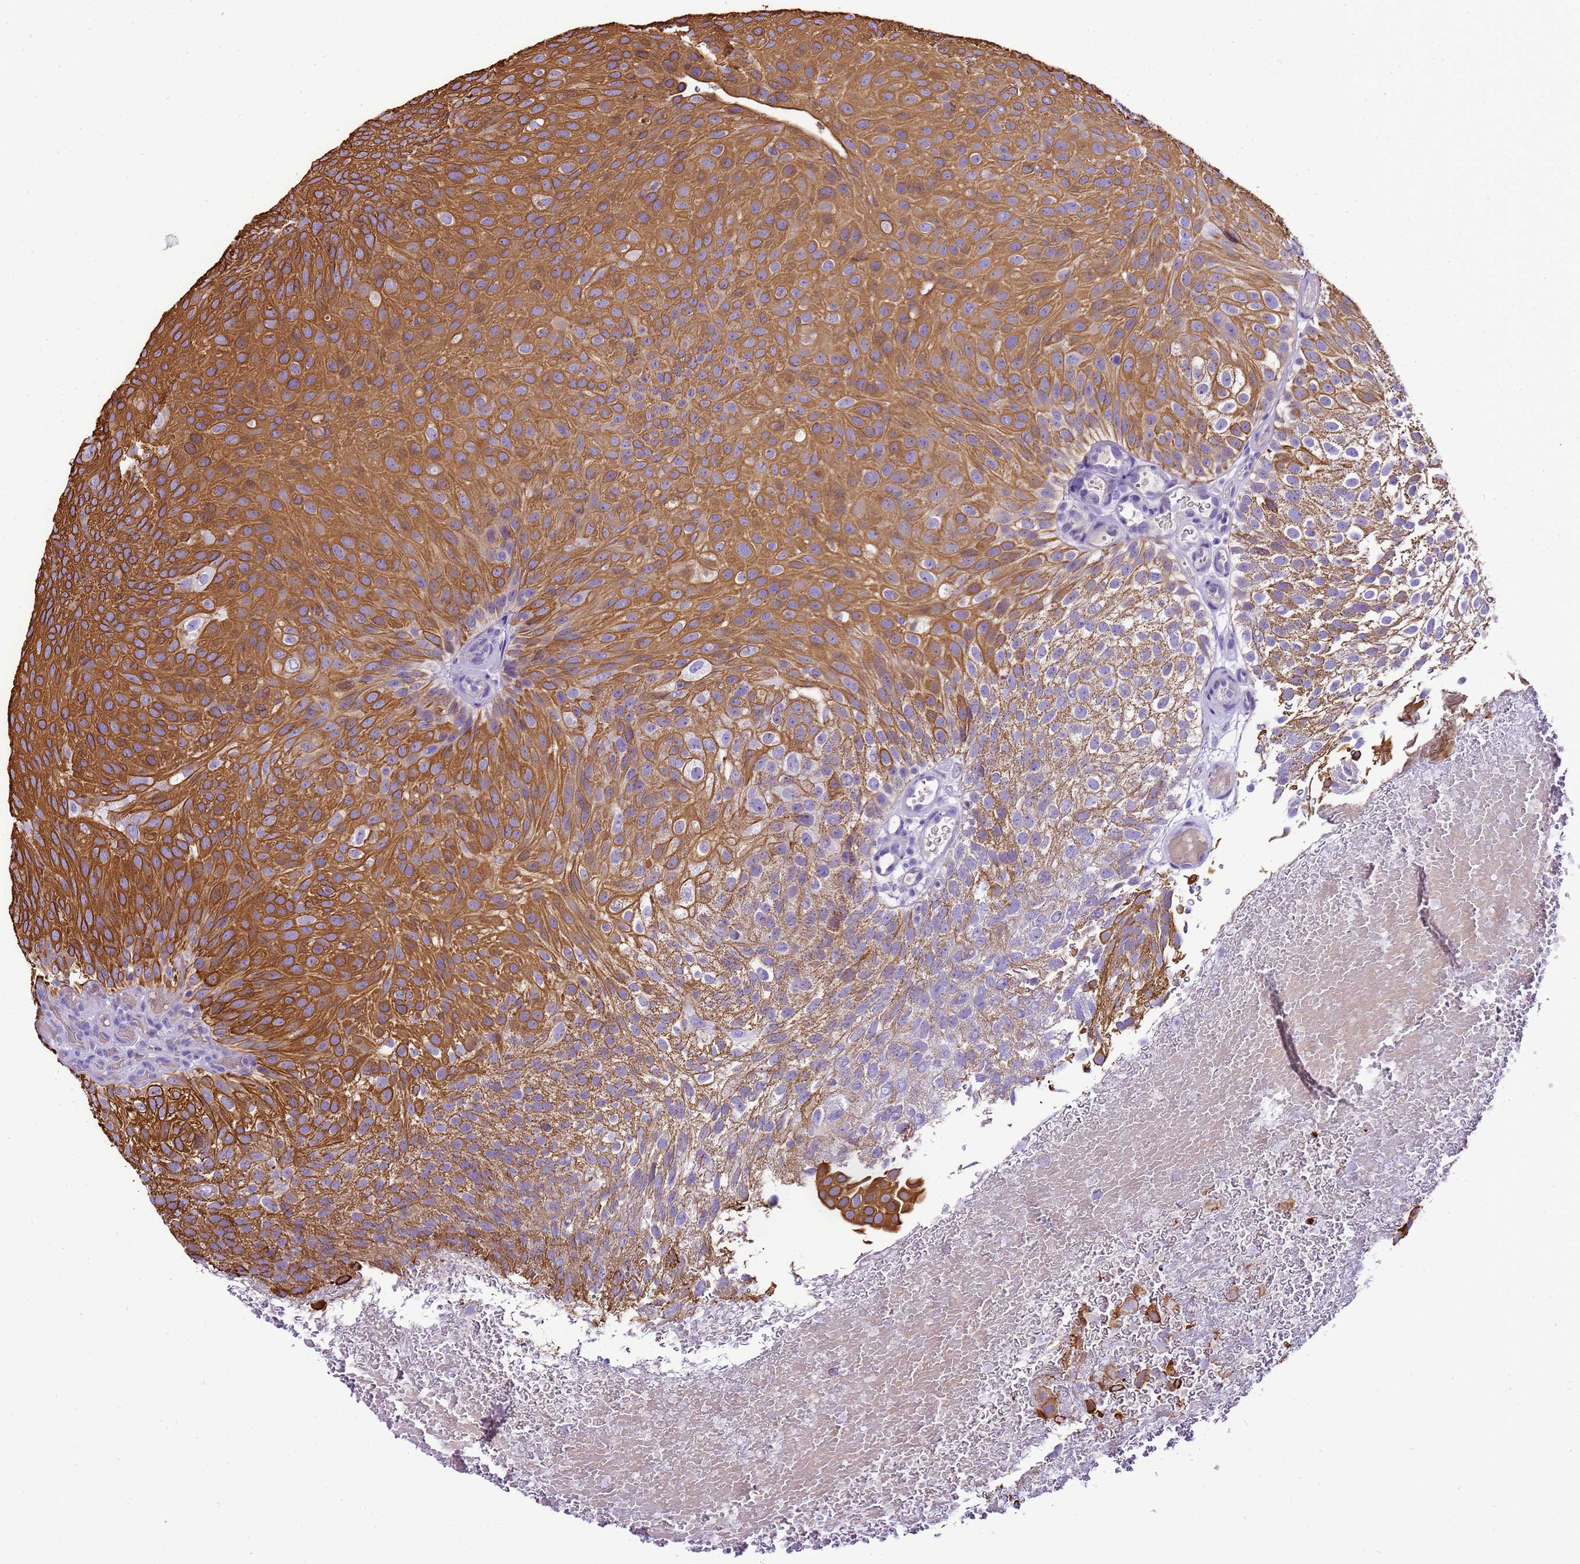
{"staining": {"intensity": "moderate", "quantity": ">75%", "location": "cytoplasmic/membranous"}, "tissue": "urothelial cancer", "cell_type": "Tumor cells", "image_type": "cancer", "snomed": [{"axis": "morphology", "description": "Urothelial carcinoma, Low grade"}, {"axis": "topography", "description": "Urinary bladder"}], "caption": "Immunohistochemical staining of urothelial cancer displays moderate cytoplasmic/membranous protein staining in approximately >75% of tumor cells. Nuclei are stained in blue.", "gene": "PIEZO2", "patient": {"sex": "male", "age": 78}}